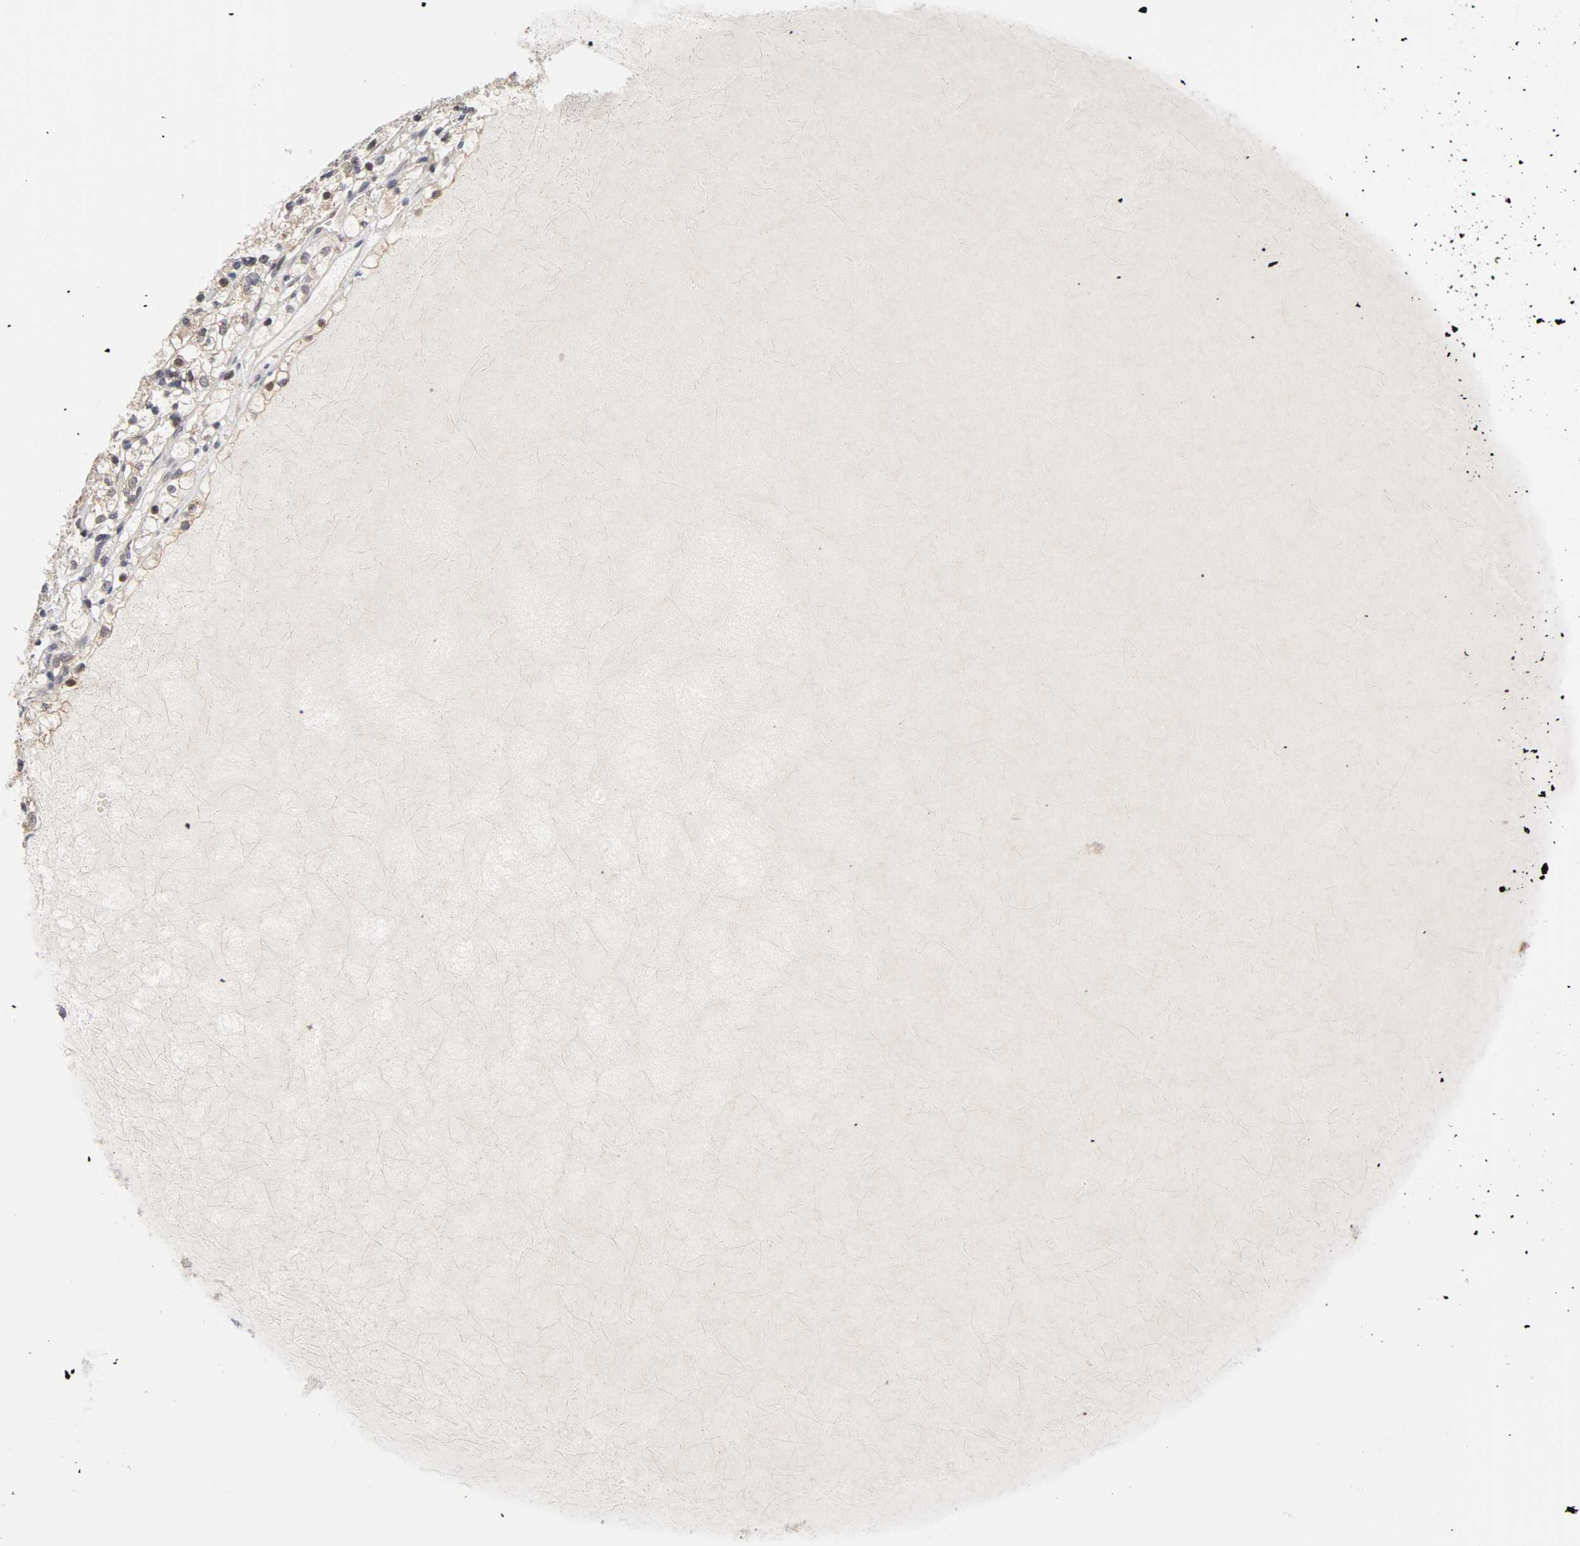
{"staining": {"intensity": "moderate", "quantity": "25%-75%", "location": "cytoplasmic/membranous,nuclear"}, "tissue": "renal cancer", "cell_type": "Tumor cells", "image_type": "cancer", "snomed": [{"axis": "morphology", "description": "Adenocarcinoma, NOS"}, {"axis": "topography", "description": "Kidney"}], "caption": "IHC of adenocarcinoma (renal) exhibits medium levels of moderate cytoplasmic/membranous and nuclear positivity in approximately 25%-75% of tumor cells.", "gene": "UBE2M", "patient": {"sex": "female", "age": 60}}